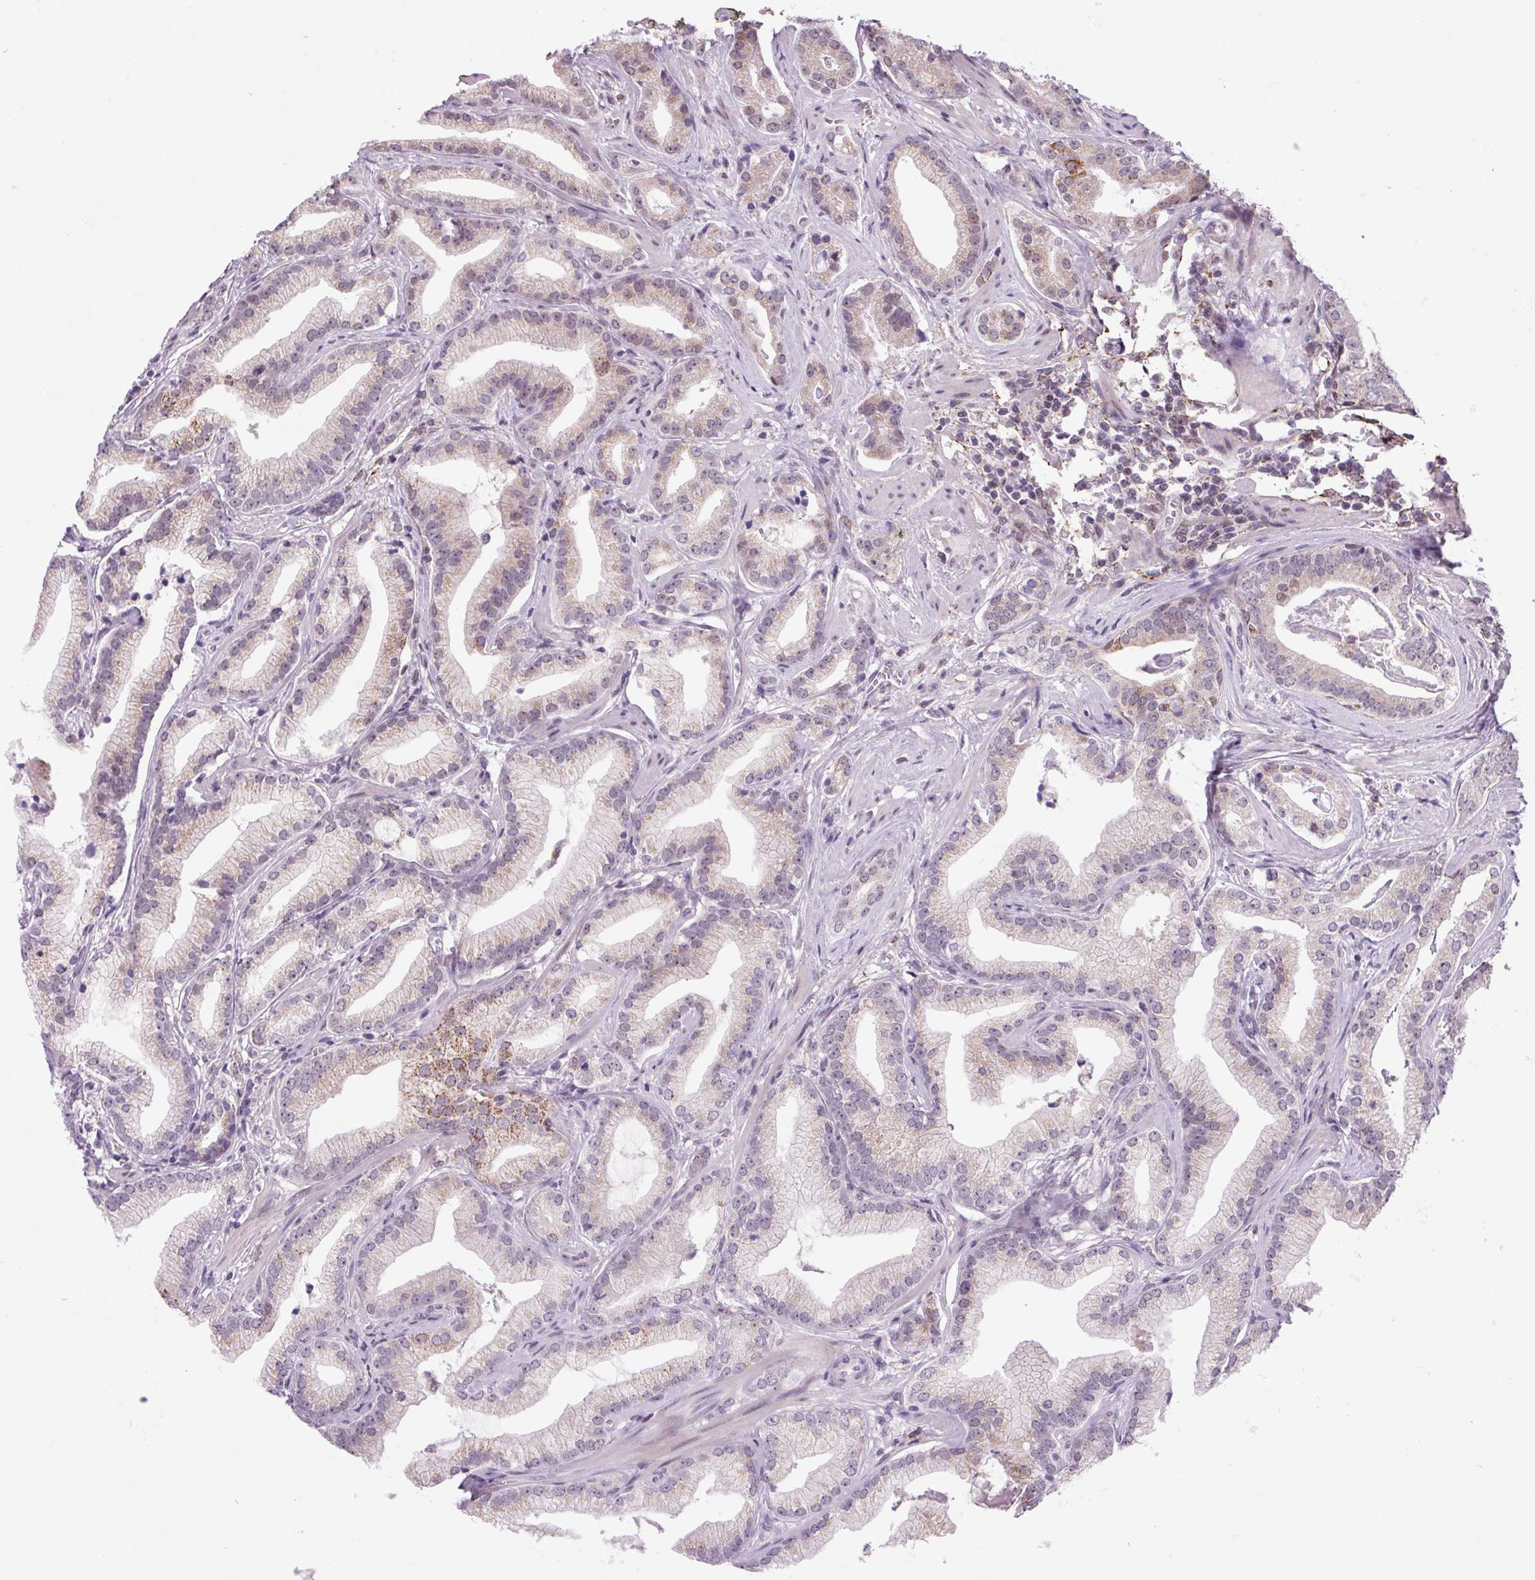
{"staining": {"intensity": "weak", "quantity": ">75%", "location": "cytoplasmic/membranous"}, "tissue": "prostate cancer", "cell_type": "Tumor cells", "image_type": "cancer", "snomed": [{"axis": "morphology", "description": "Adenocarcinoma, Low grade"}, {"axis": "topography", "description": "Prostate"}], "caption": "Prostate cancer tissue reveals weak cytoplasmic/membranous positivity in about >75% of tumor cells, visualized by immunohistochemistry.", "gene": "AKR1E2", "patient": {"sex": "male", "age": 62}}